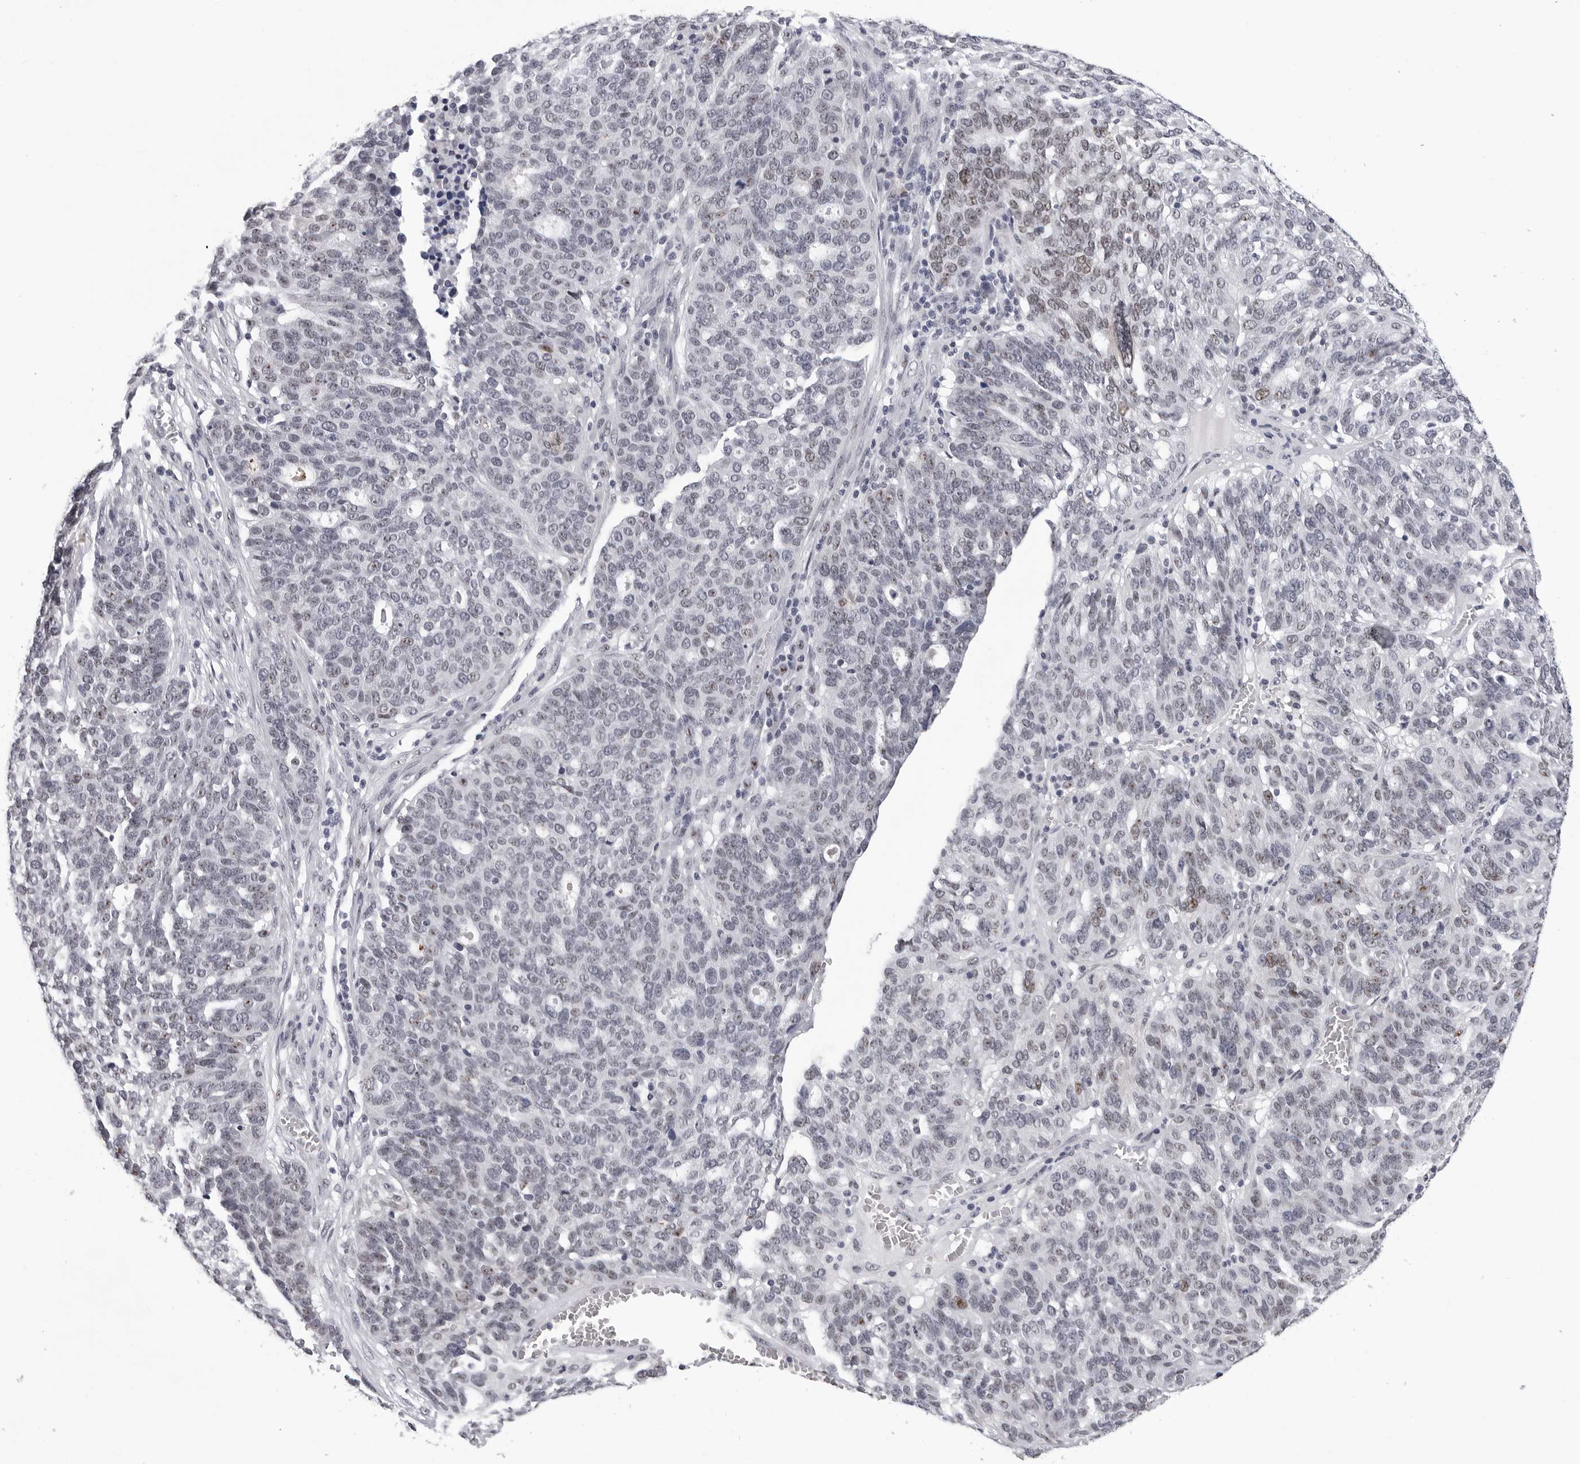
{"staining": {"intensity": "moderate", "quantity": "<25%", "location": "nuclear"}, "tissue": "ovarian cancer", "cell_type": "Tumor cells", "image_type": "cancer", "snomed": [{"axis": "morphology", "description": "Cystadenocarcinoma, serous, NOS"}, {"axis": "topography", "description": "Ovary"}], "caption": "This histopathology image demonstrates immunohistochemistry (IHC) staining of serous cystadenocarcinoma (ovarian), with low moderate nuclear staining in approximately <25% of tumor cells.", "gene": "GNL2", "patient": {"sex": "female", "age": 59}}